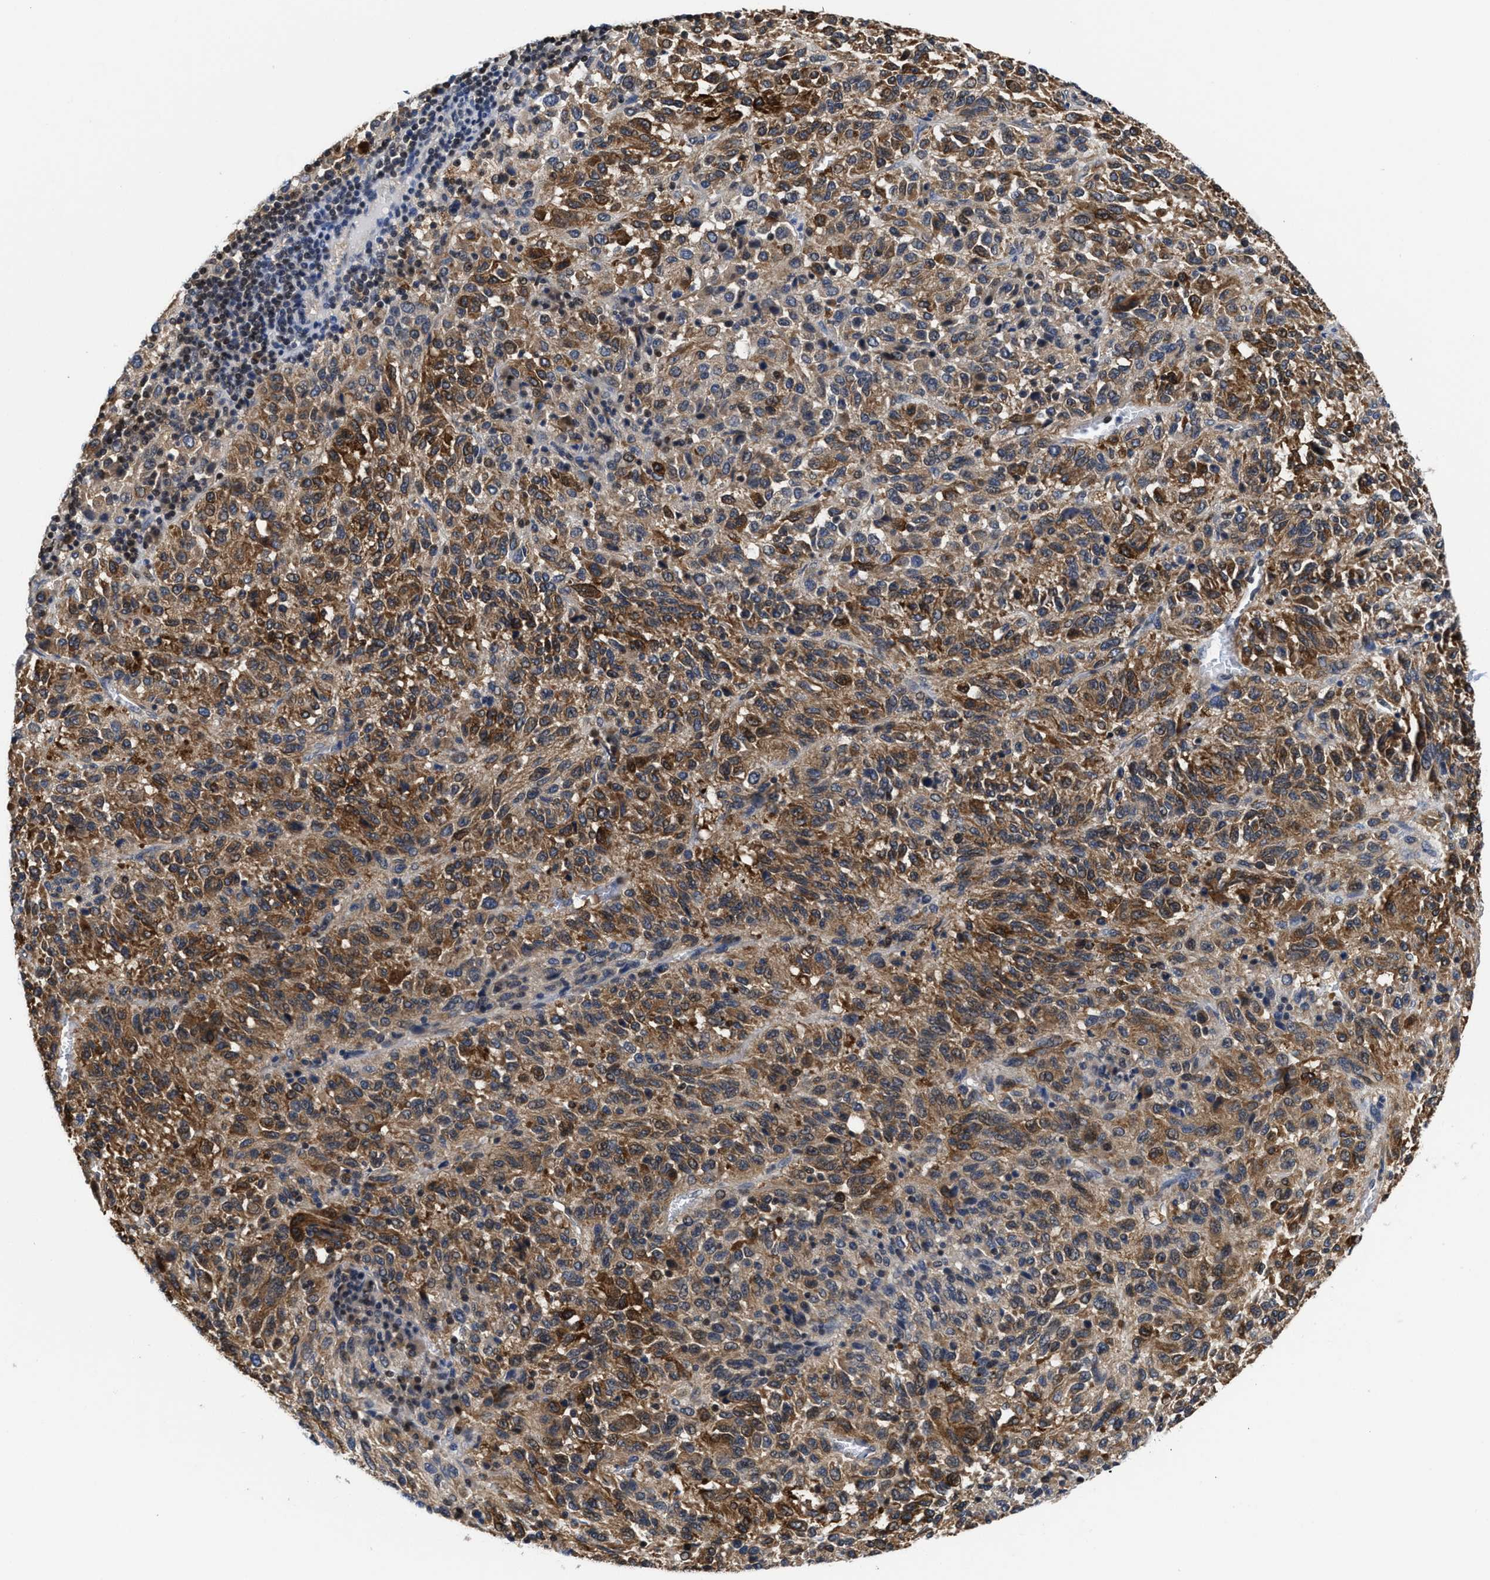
{"staining": {"intensity": "moderate", "quantity": ">75%", "location": "cytoplasmic/membranous"}, "tissue": "melanoma", "cell_type": "Tumor cells", "image_type": "cancer", "snomed": [{"axis": "morphology", "description": "Malignant melanoma, Metastatic site"}, {"axis": "topography", "description": "Lung"}], "caption": "Immunohistochemical staining of malignant melanoma (metastatic site) reveals medium levels of moderate cytoplasmic/membranous protein positivity in about >75% of tumor cells.", "gene": "KIF12", "patient": {"sex": "male", "age": 64}}